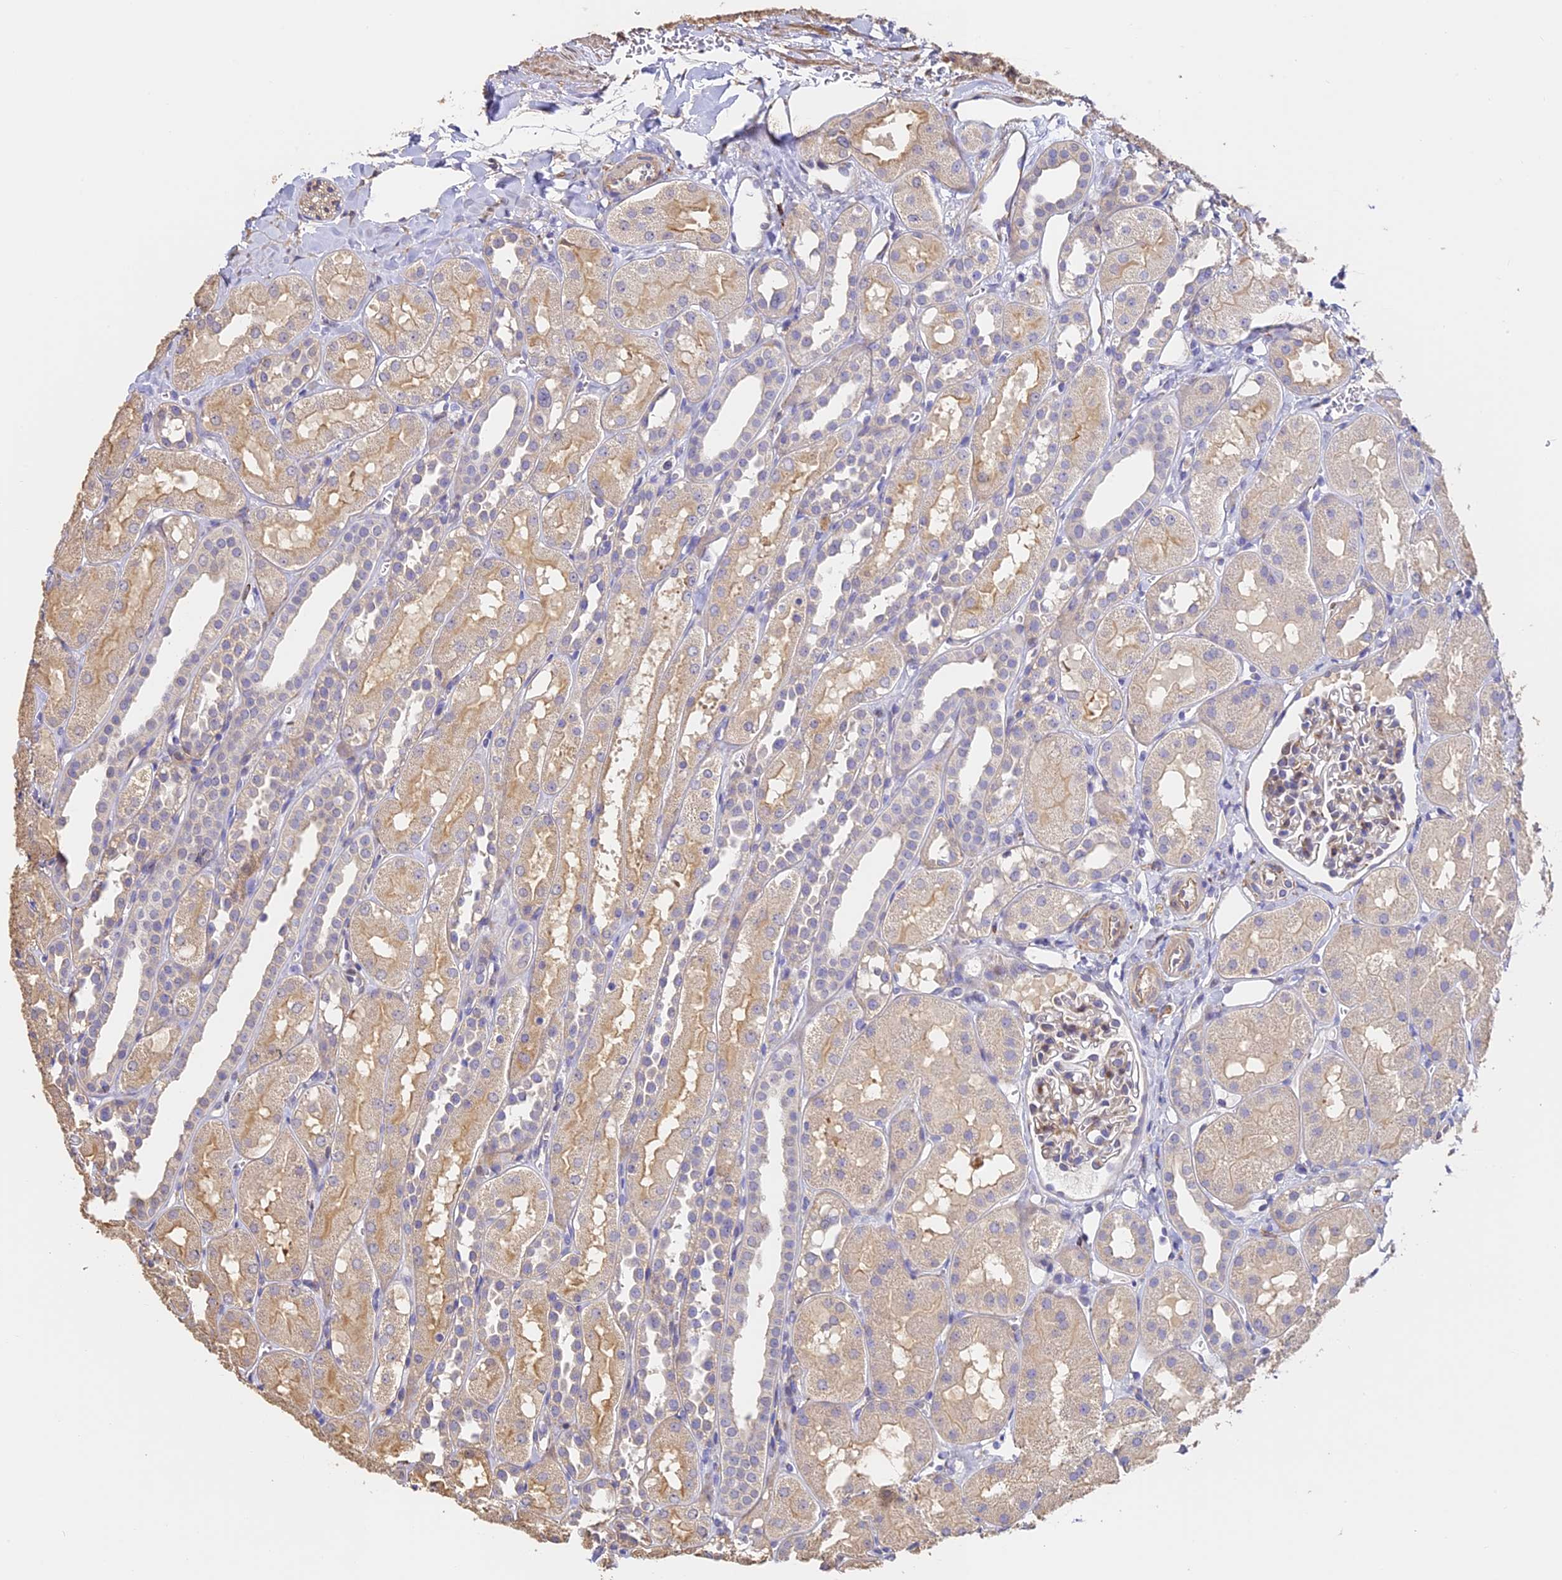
{"staining": {"intensity": "moderate", "quantity": "<25%", "location": "cytoplasmic/membranous"}, "tissue": "kidney", "cell_type": "Cells in glomeruli", "image_type": "normal", "snomed": [{"axis": "morphology", "description": "Normal tissue, NOS"}, {"axis": "topography", "description": "Kidney"}, {"axis": "topography", "description": "Urinary bladder"}], "caption": "The photomicrograph reveals immunohistochemical staining of unremarkable kidney. There is moderate cytoplasmic/membranous staining is identified in approximately <25% of cells in glomeruli.", "gene": "SLC11A1", "patient": {"sex": "male", "age": 16}}